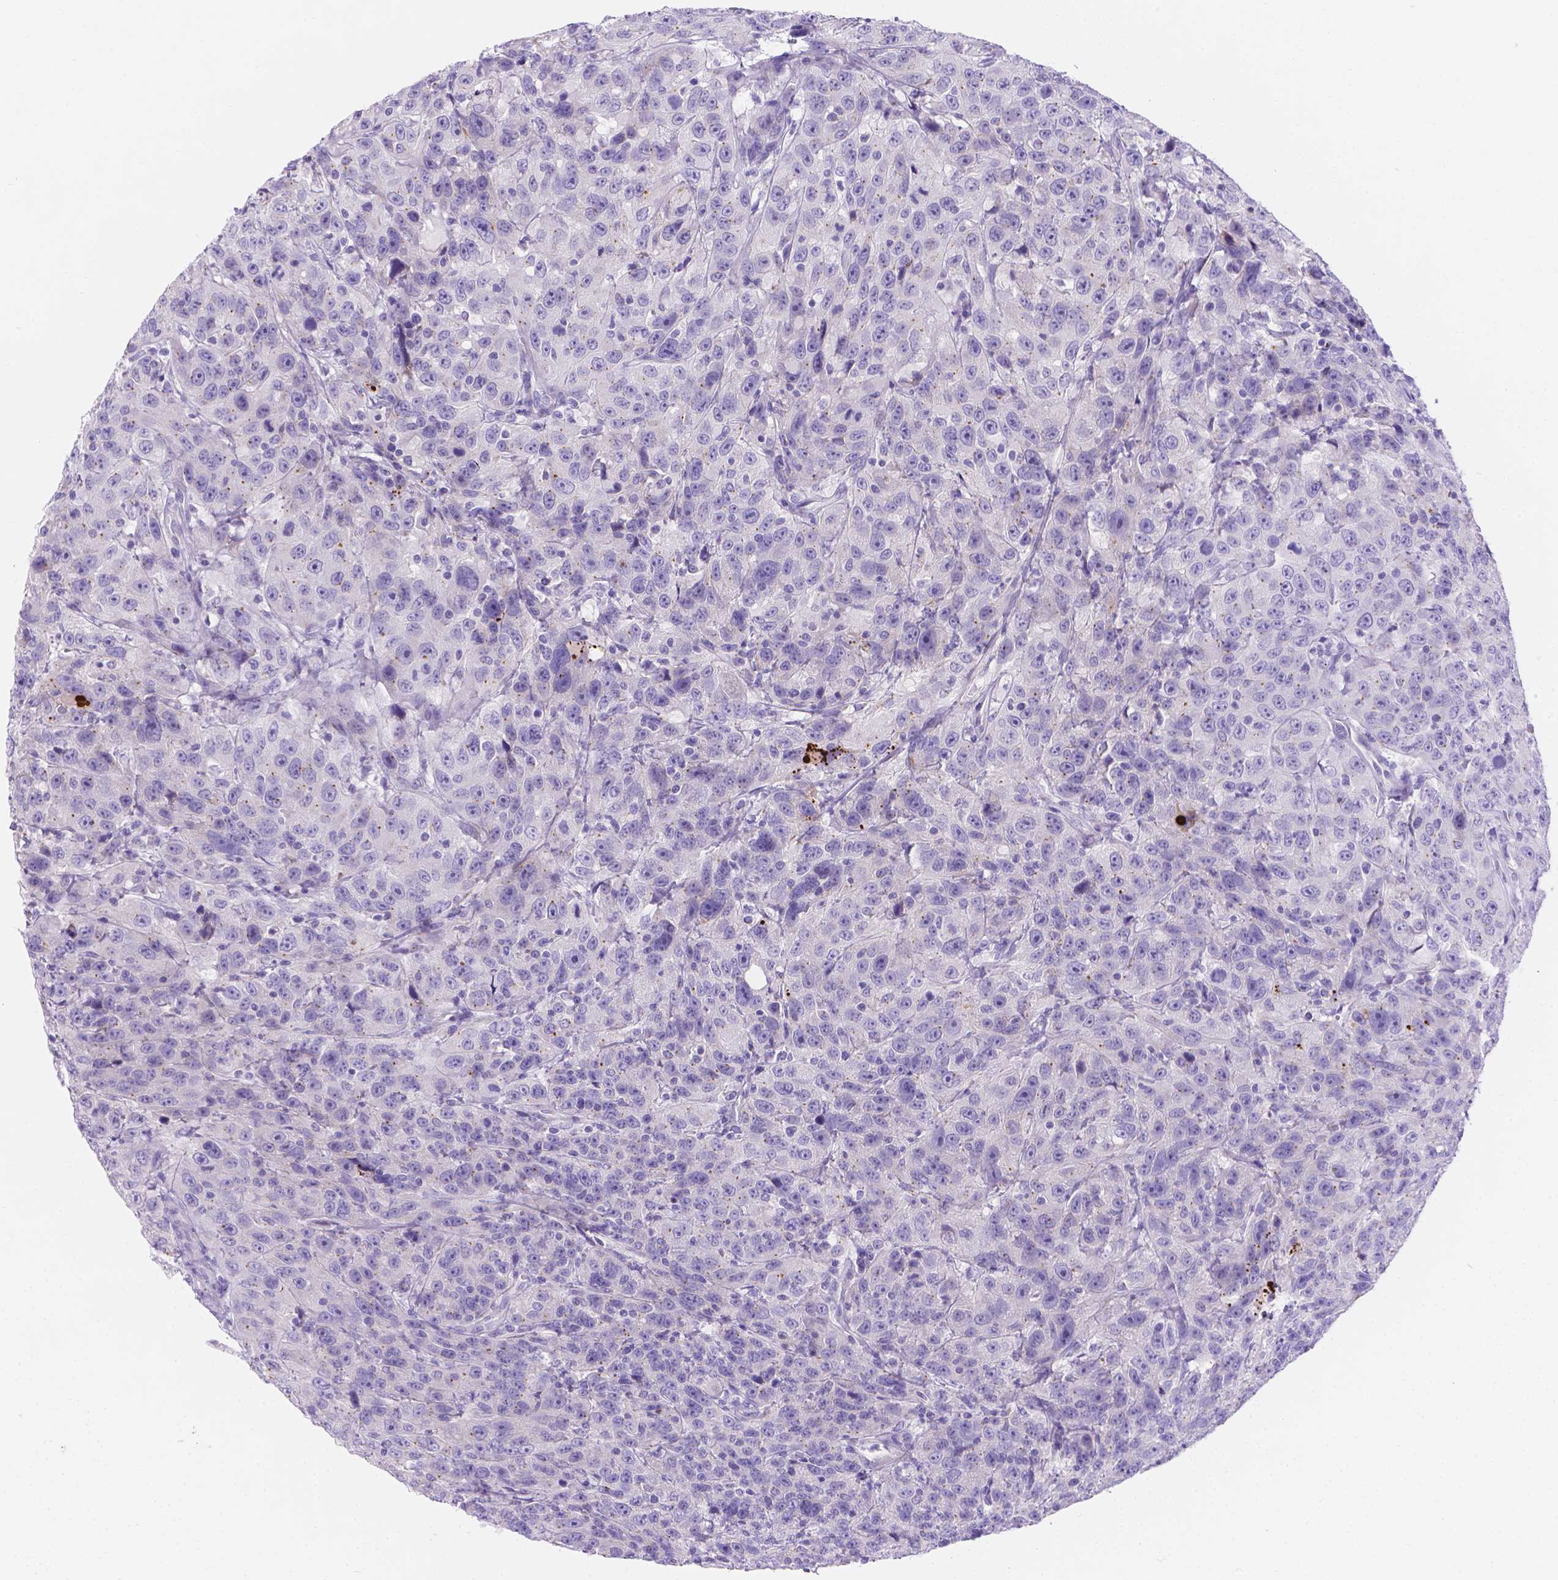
{"staining": {"intensity": "negative", "quantity": "none", "location": "none"}, "tissue": "urothelial cancer", "cell_type": "Tumor cells", "image_type": "cancer", "snomed": [{"axis": "morphology", "description": "Urothelial carcinoma, NOS"}, {"axis": "morphology", "description": "Urothelial carcinoma, High grade"}, {"axis": "topography", "description": "Urinary bladder"}], "caption": "An image of urothelial carcinoma (high-grade) stained for a protein exhibits no brown staining in tumor cells.", "gene": "MLN", "patient": {"sex": "female", "age": 73}}